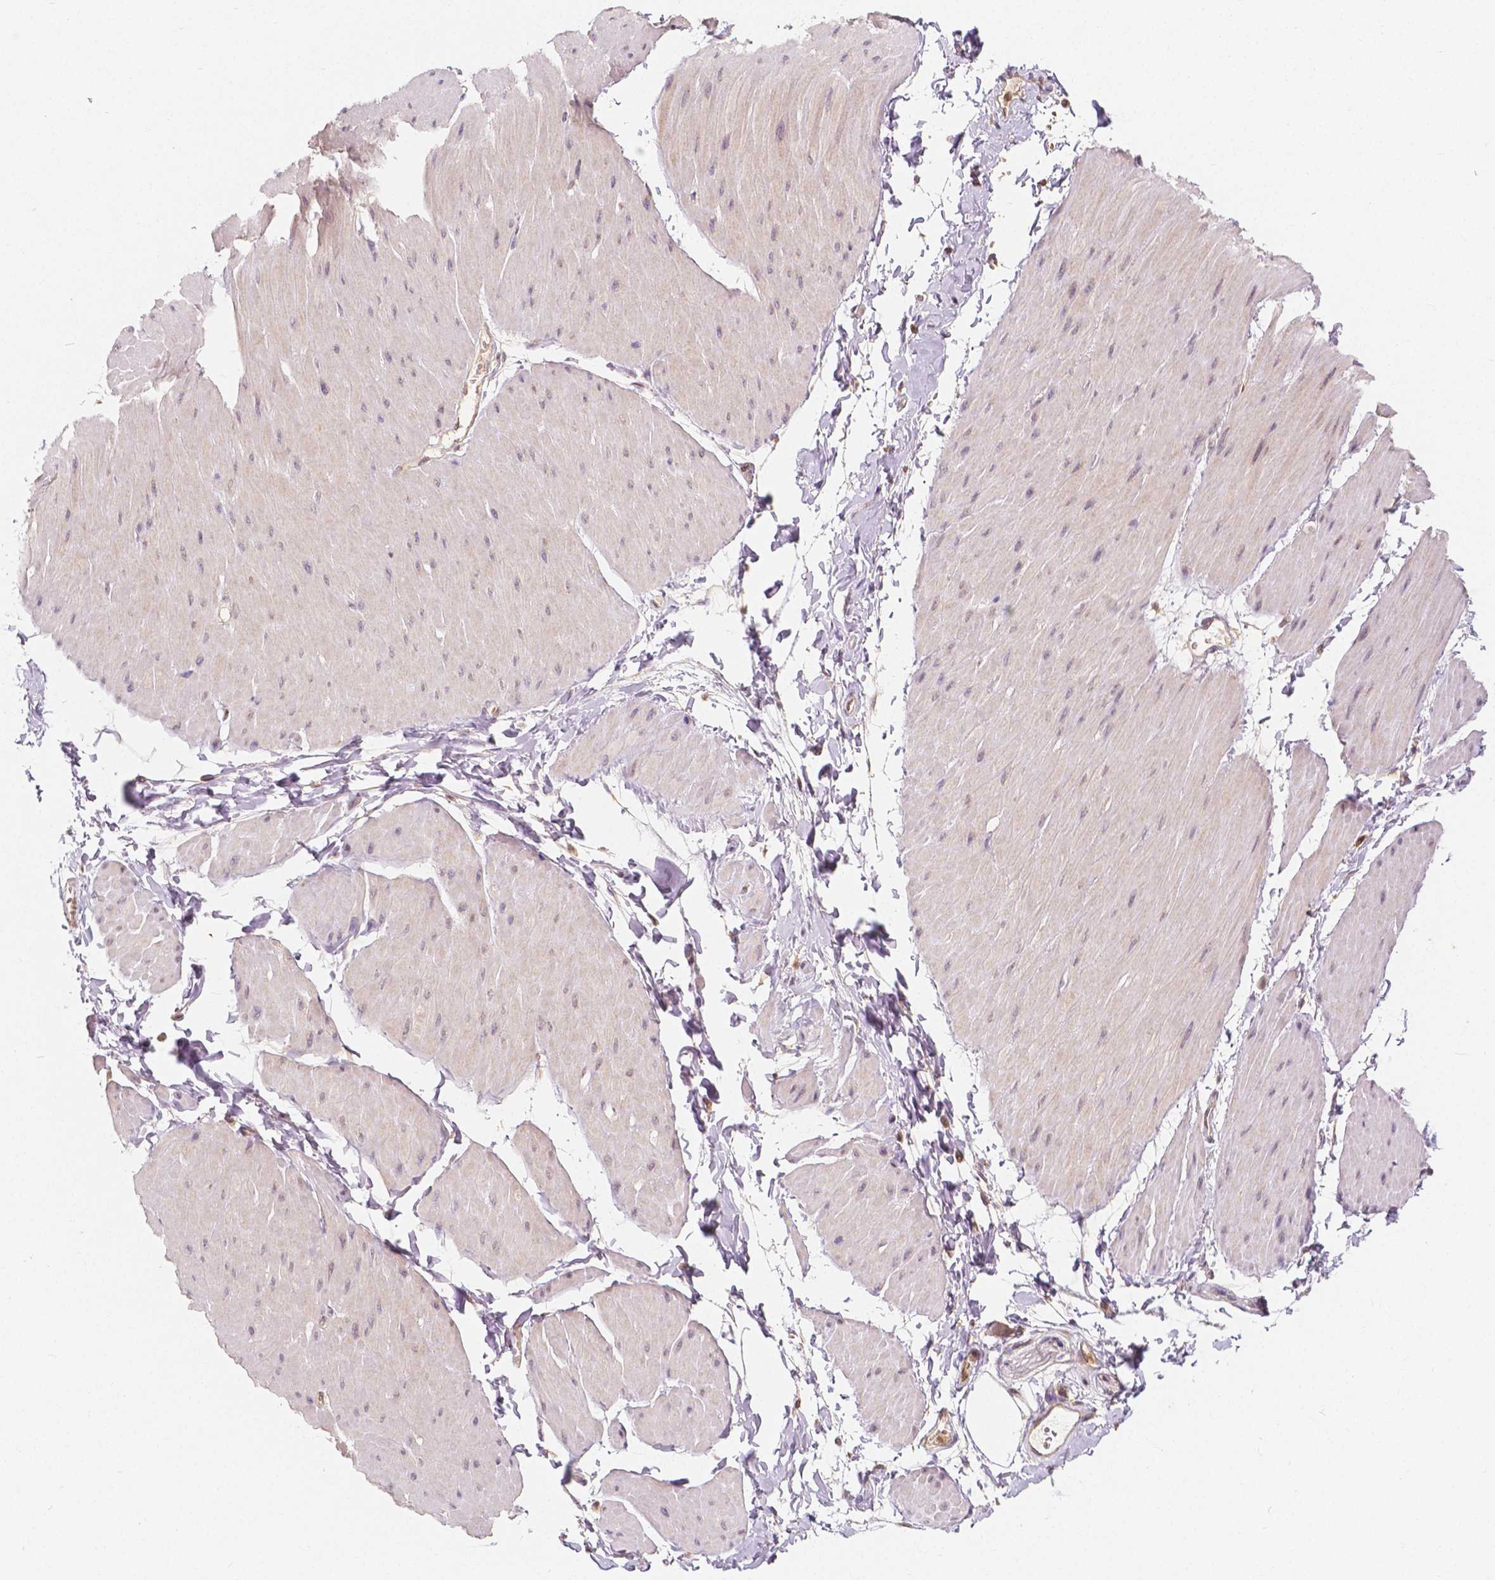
{"staining": {"intensity": "negative", "quantity": "none", "location": "none"}, "tissue": "adipose tissue", "cell_type": "Adipocytes", "image_type": "normal", "snomed": [{"axis": "morphology", "description": "Normal tissue, NOS"}, {"axis": "topography", "description": "Smooth muscle"}, {"axis": "topography", "description": "Peripheral nerve tissue"}], "caption": "The image reveals no significant expression in adipocytes of adipose tissue.", "gene": "NAPRT", "patient": {"sex": "male", "age": 58}}